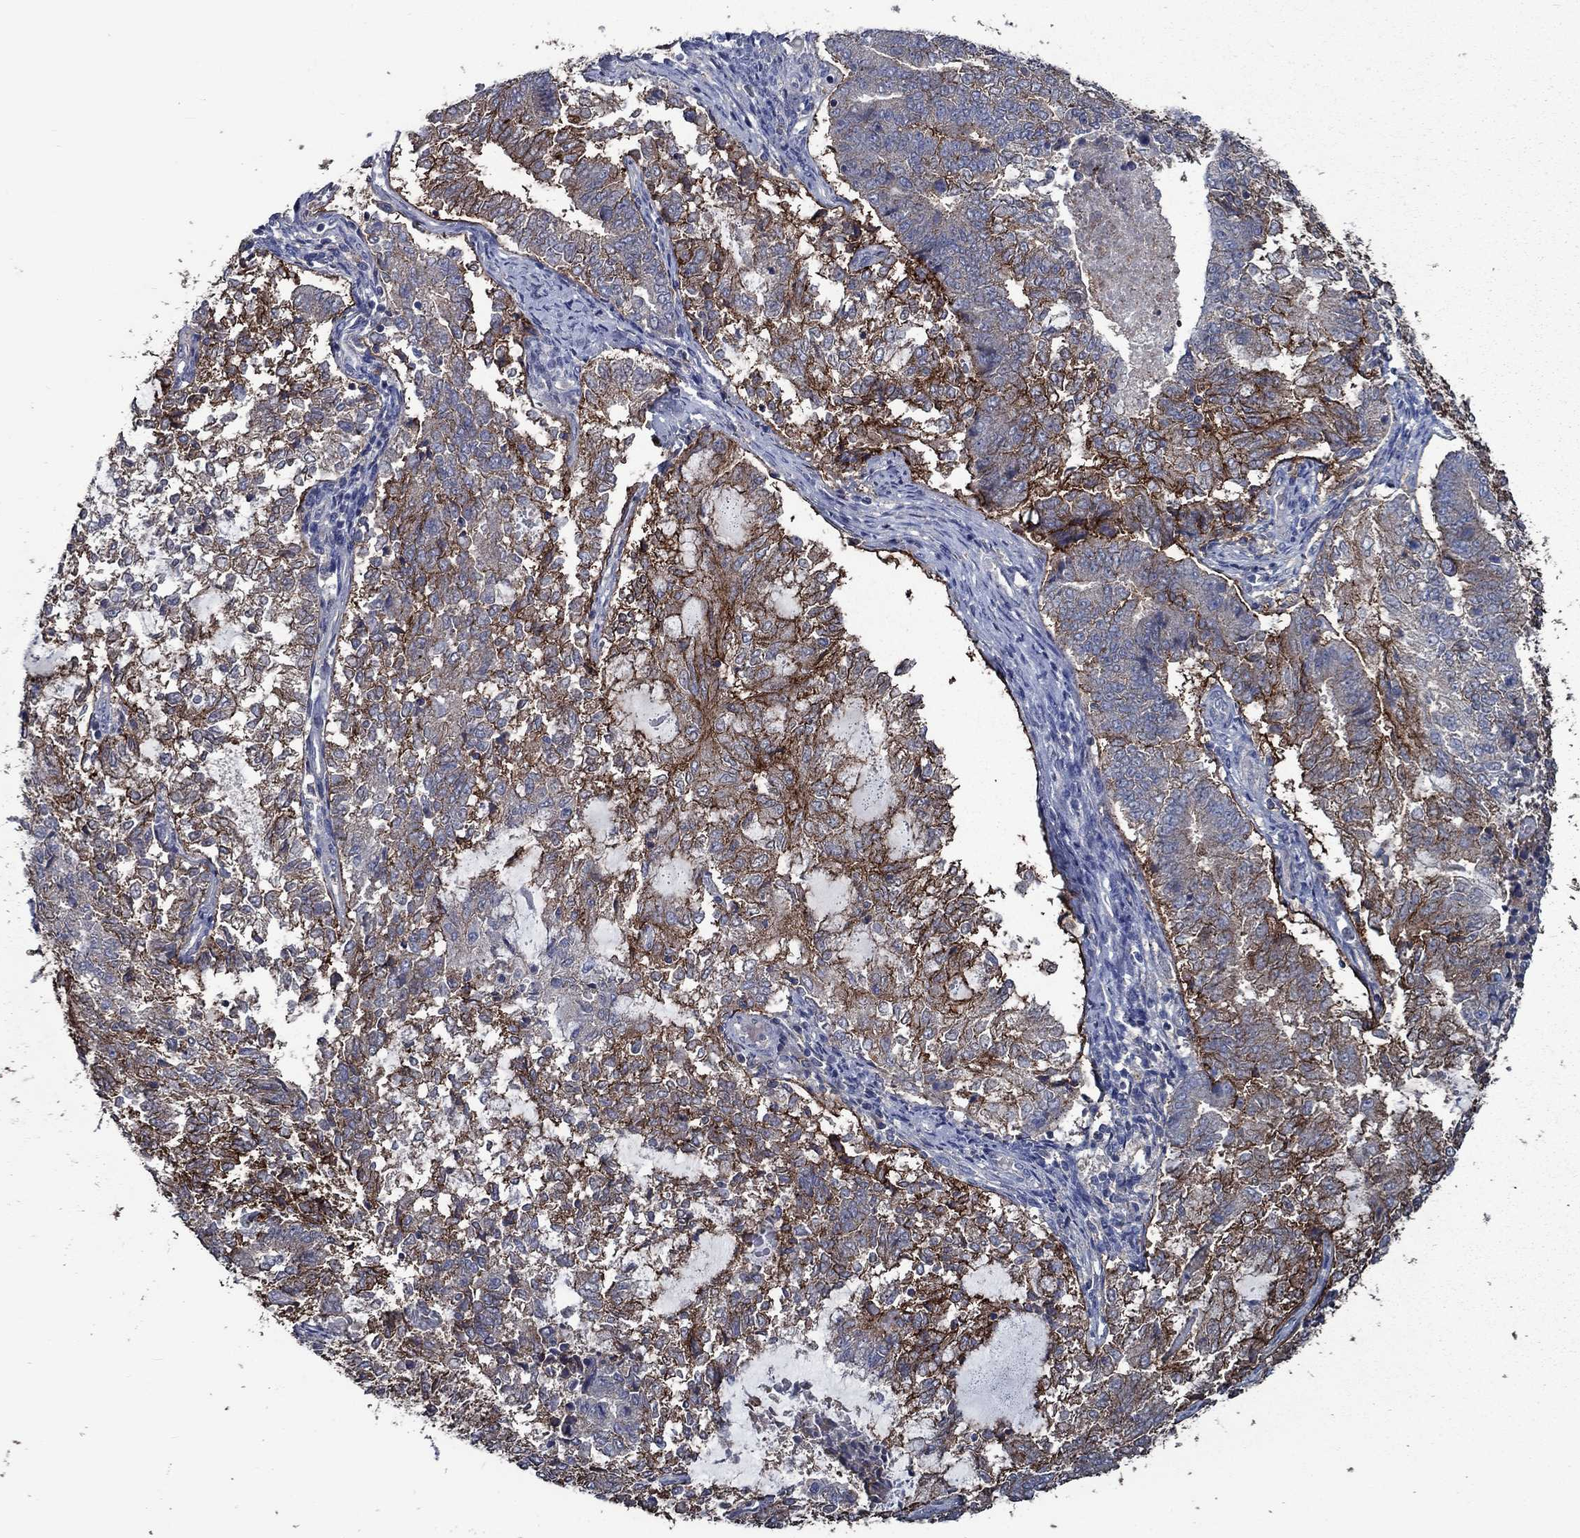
{"staining": {"intensity": "strong", "quantity": "<25%", "location": "cytoplasmic/membranous"}, "tissue": "endometrial cancer", "cell_type": "Tumor cells", "image_type": "cancer", "snomed": [{"axis": "morphology", "description": "Adenocarcinoma, NOS"}, {"axis": "topography", "description": "Endometrium"}], "caption": "Endometrial adenocarcinoma tissue exhibits strong cytoplasmic/membranous expression in about <25% of tumor cells", "gene": "SLC44A1", "patient": {"sex": "female", "age": 65}}